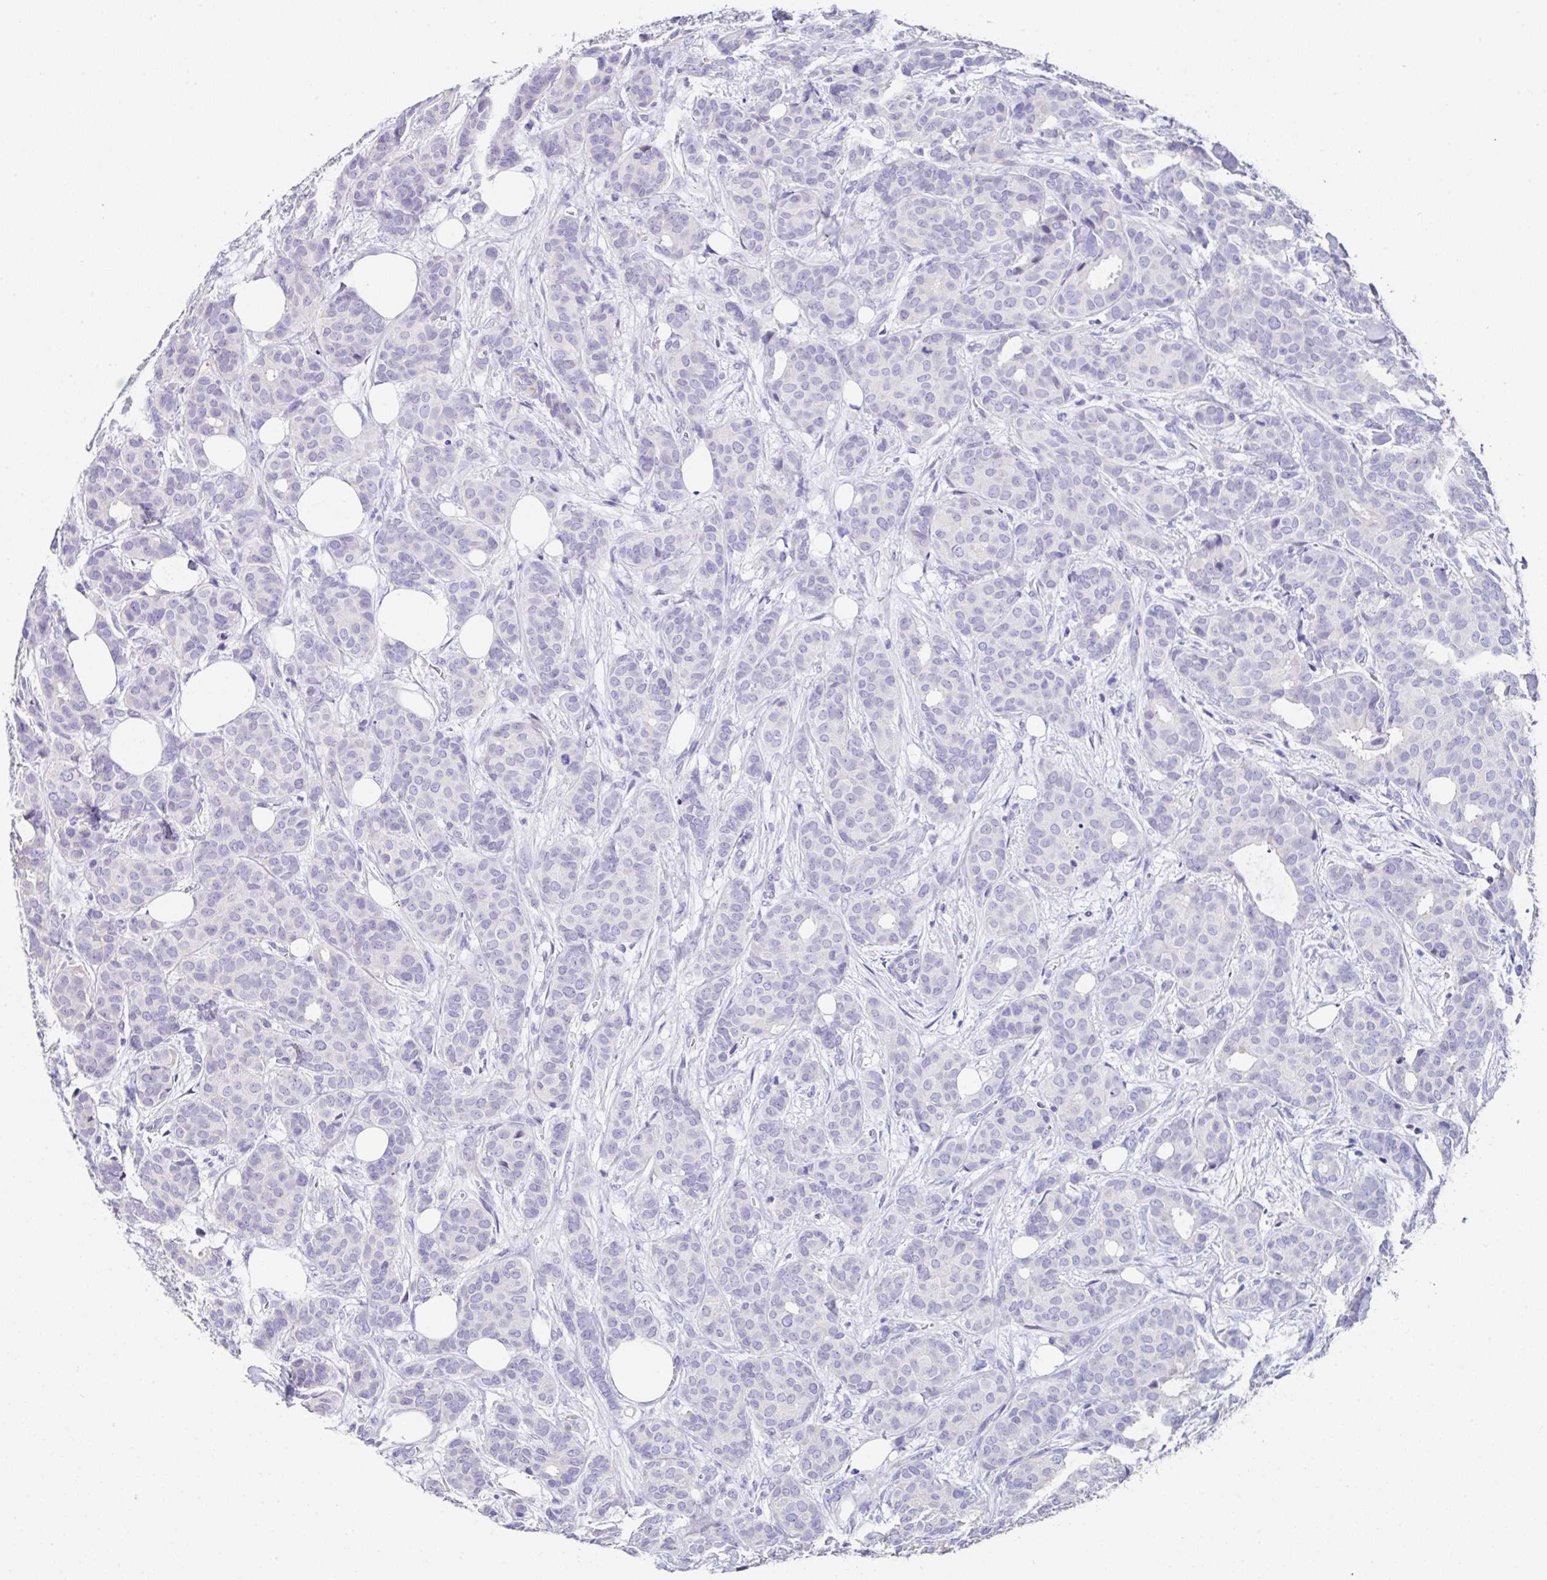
{"staining": {"intensity": "negative", "quantity": "none", "location": "none"}, "tissue": "breast cancer", "cell_type": "Tumor cells", "image_type": "cancer", "snomed": [{"axis": "morphology", "description": "Duct carcinoma"}, {"axis": "topography", "description": "Breast"}], "caption": "IHC histopathology image of human breast cancer stained for a protein (brown), which reveals no expression in tumor cells.", "gene": "TMPRSS11E", "patient": {"sex": "female", "age": 70}}